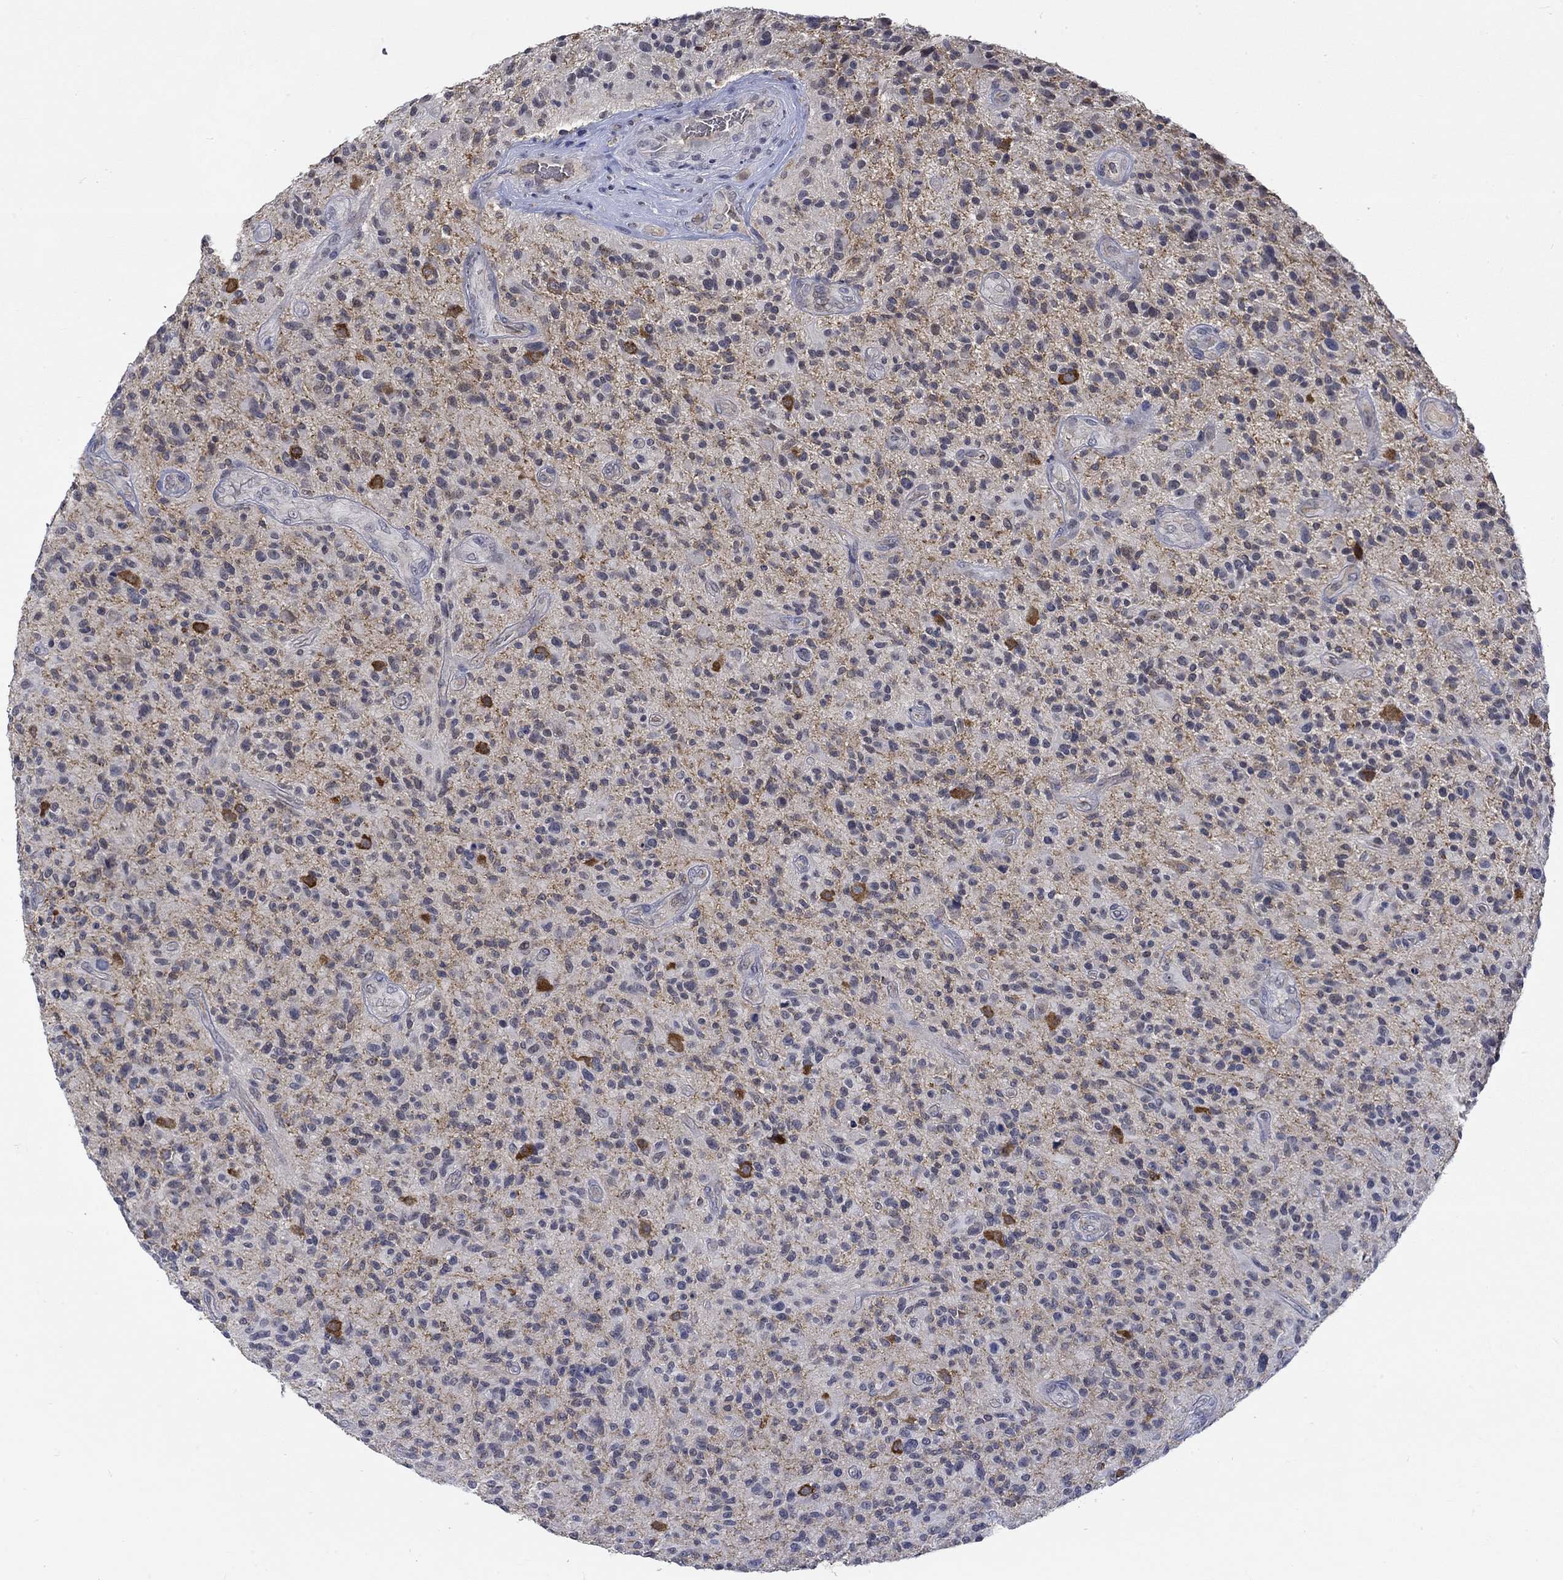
{"staining": {"intensity": "weak", "quantity": "25%-75%", "location": "cytoplasmic/membranous"}, "tissue": "glioma", "cell_type": "Tumor cells", "image_type": "cancer", "snomed": [{"axis": "morphology", "description": "Glioma, malignant, High grade"}, {"axis": "topography", "description": "Brain"}], "caption": "This micrograph reveals glioma stained with immunohistochemistry to label a protein in brown. The cytoplasmic/membranous of tumor cells show weak positivity for the protein. Nuclei are counter-stained blue.", "gene": "WASF1", "patient": {"sex": "male", "age": 47}}